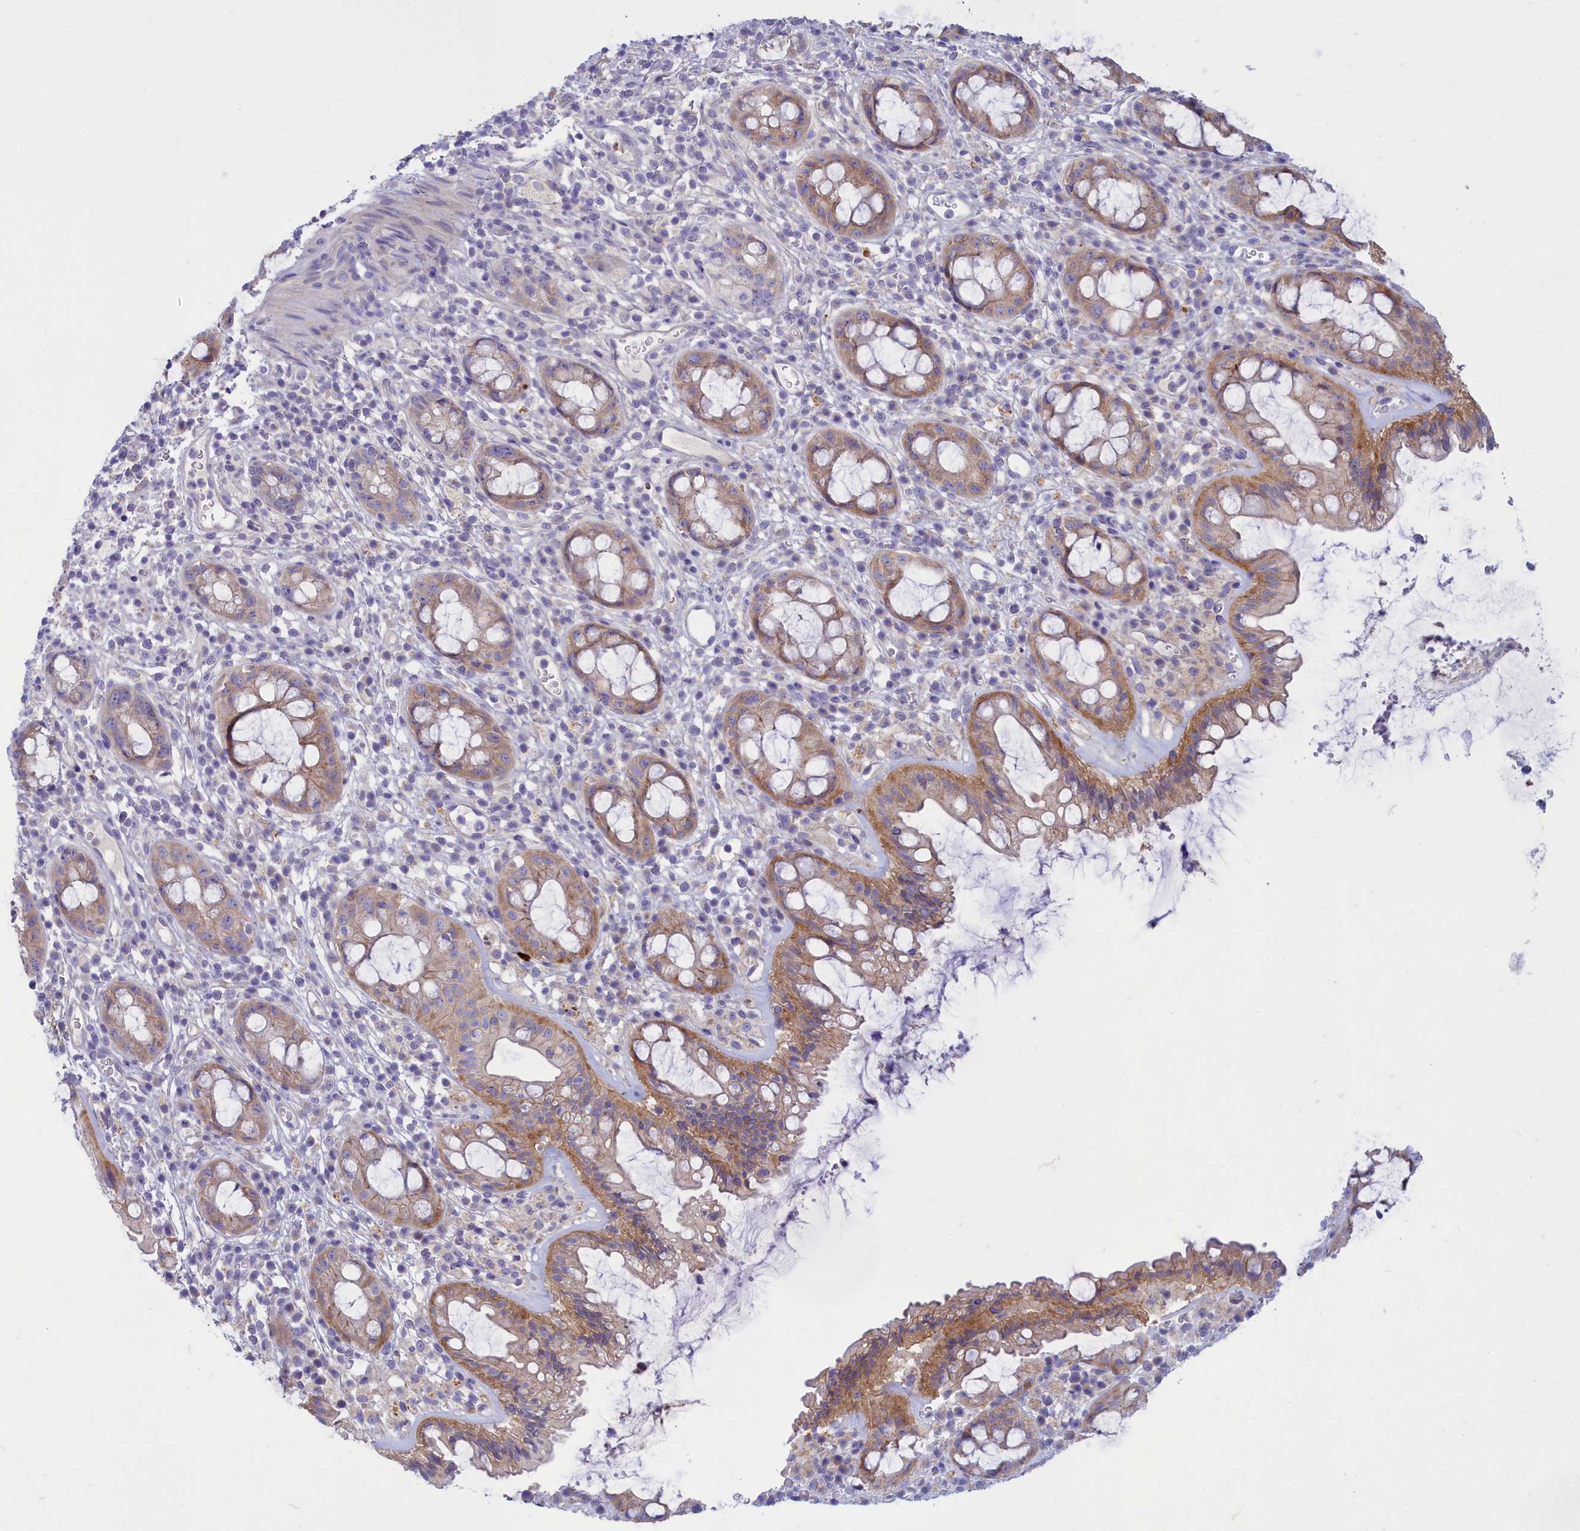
{"staining": {"intensity": "moderate", "quantity": ">75%", "location": "cytoplasmic/membranous"}, "tissue": "rectum", "cell_type": "Glandular cells", "image_type": "normal", "snomed": [{"axis": "morphology", "description": "Normal tissue, NOS"}, {"axis": "topography", "description": "Rectum"}], "caption": "Glandular cells reveal medium levels of moderate cytoplasmic/membranous expression in approximately >75% of cells in unremarkable human rectum. Using DAB (brown) and hematoxylin (blue) stains, captured at high magnification using brightfield microscopy.", "gene": "TMEM30B", "patient": {"sex": "female", "age": 57}}